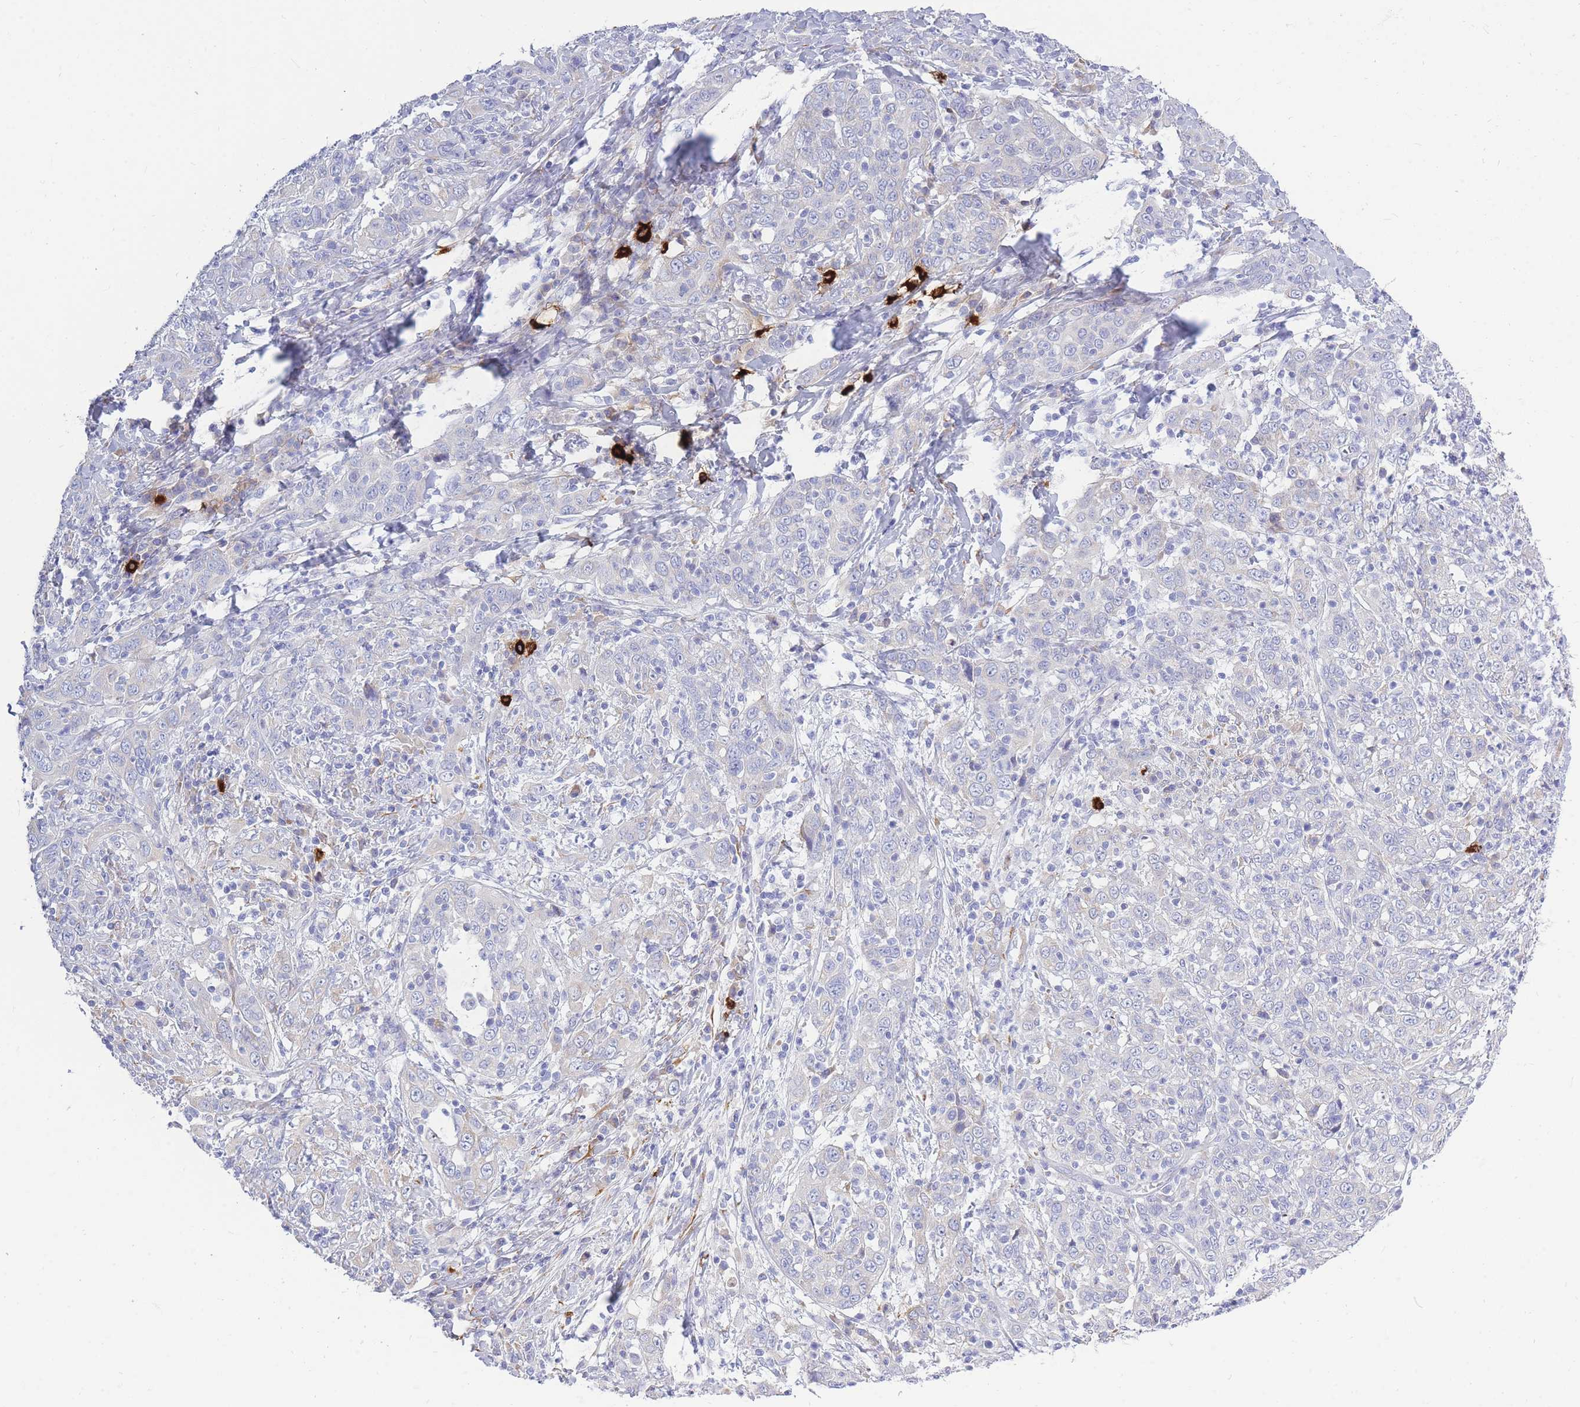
{"staining": {"intensity": "negative", "quantity": "none", "location": "none"}, "tissue": "cervical cancer", "cell_type": "Tumor cells", "image_type": "cancer", "snomed": [{"axis": "morphology", "description": "Squamous cell carcinoma, NOS"}, {"axis": "topography", "description": "Cervix"}], "caption": "Human cervical cancer stained for a protein using immunohistochemistry shows no expression in tumor cells.", "gene": "TPSD1", "patient": {"sex": "female", "age": 46}}